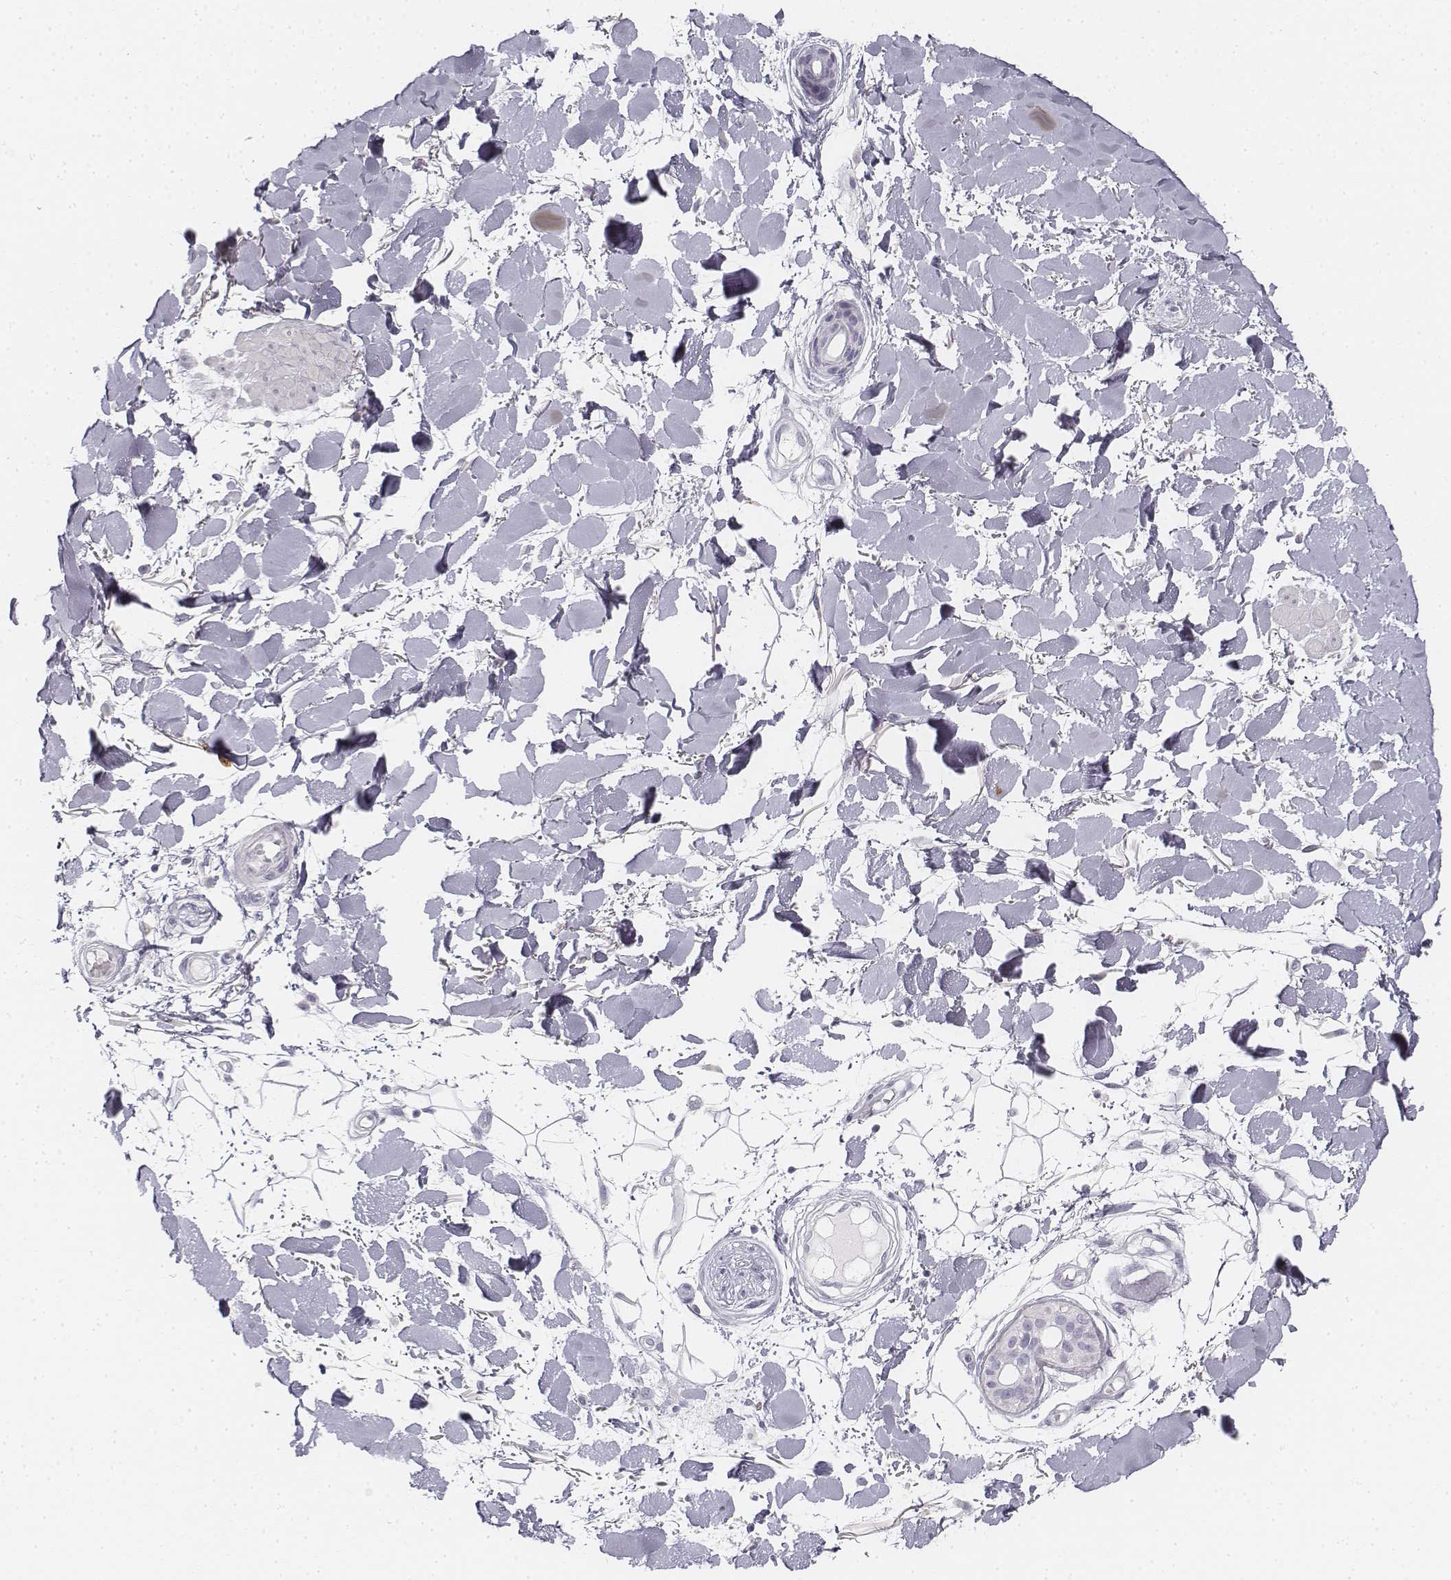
{"staining": {"intensity": "negative", "quantity": "none", "location": "none"}, "tissue": "skin cancer", "cell_type": "Tumor cells", "image_type": "cancer", "snomed": [{"axis": "morphology", "description": "Squamous cell carcinoma, NOS"}, {"axis": "topography", "description": "Skin"}, {"axis": "topography", "description": "Vulva"}], "caption": "The micrograph demonstrates no staining of tumor cells in skin cancer (squamous cell carcinoma).", "gene": "KRT25", "patient": {"sex": "female", "age": 75}}